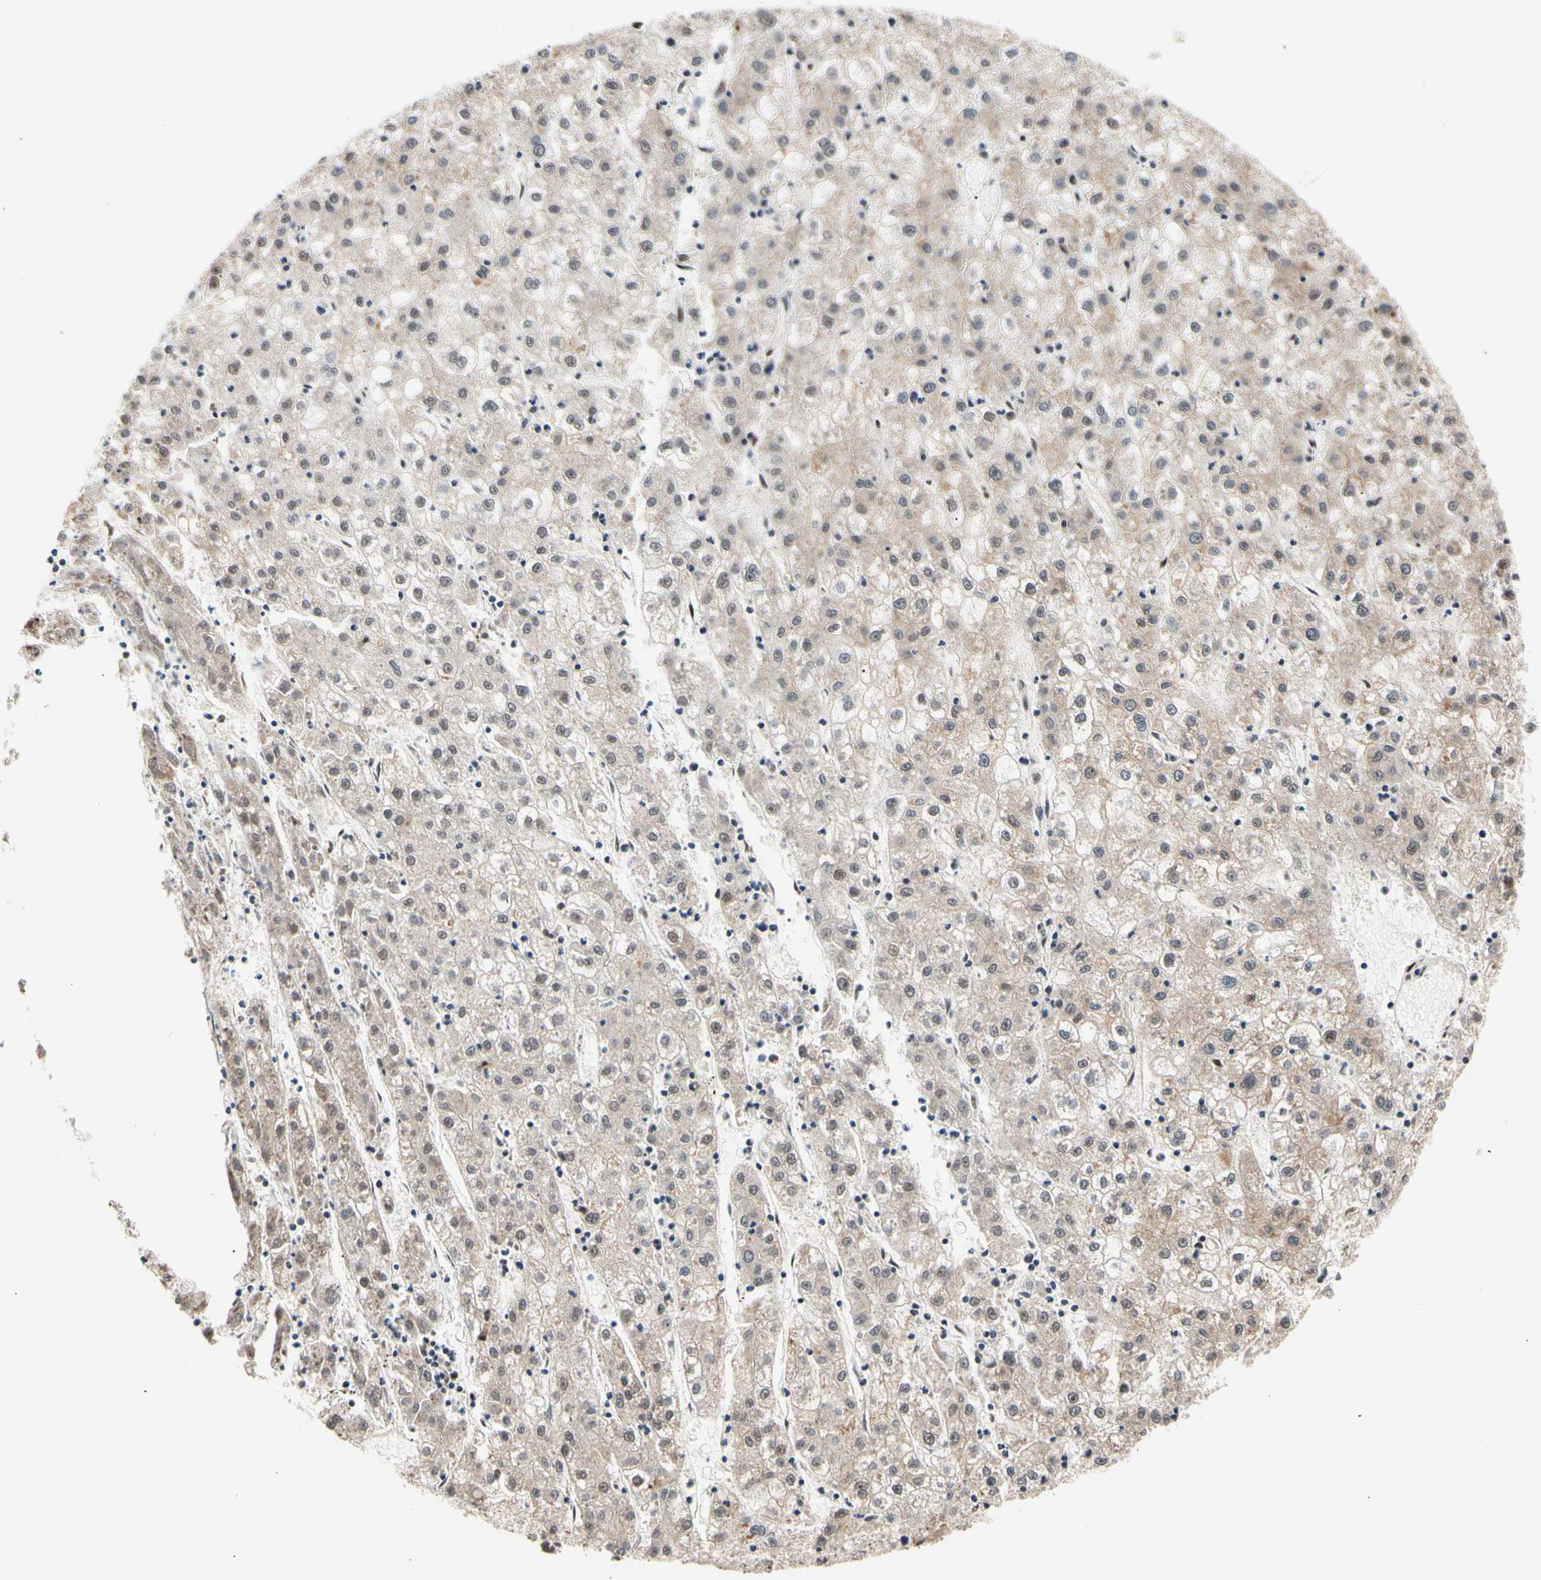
{"staining": {"intensity": "weak", "quantity": ">75%", "location": "cytoplasmic/membranous,nuclear"}, "tissue": "liver cancer", "cell_type": "Tumor cells", "image_type": "cancer", "snomed": [{"axis": "morphology", "description": "Carcinoma, Hepatocellular, NOS"}, {"axis": "topography", "description": "Liver"}], "caption": "Hepatocellular carcinoma (liver) stained with DAB (3,3'-diaminobenzidine) IHC reveals low levels of weak cytoplasmic/membranous and nuclear expression in approximately >75% of tumor cells. Using DAB (brown) and hematoxylin (blue) stains, captured at high magnification using brightfield microscopy.", "gene": "NGEF", "patient": {"sex": "male", "age": 72}}